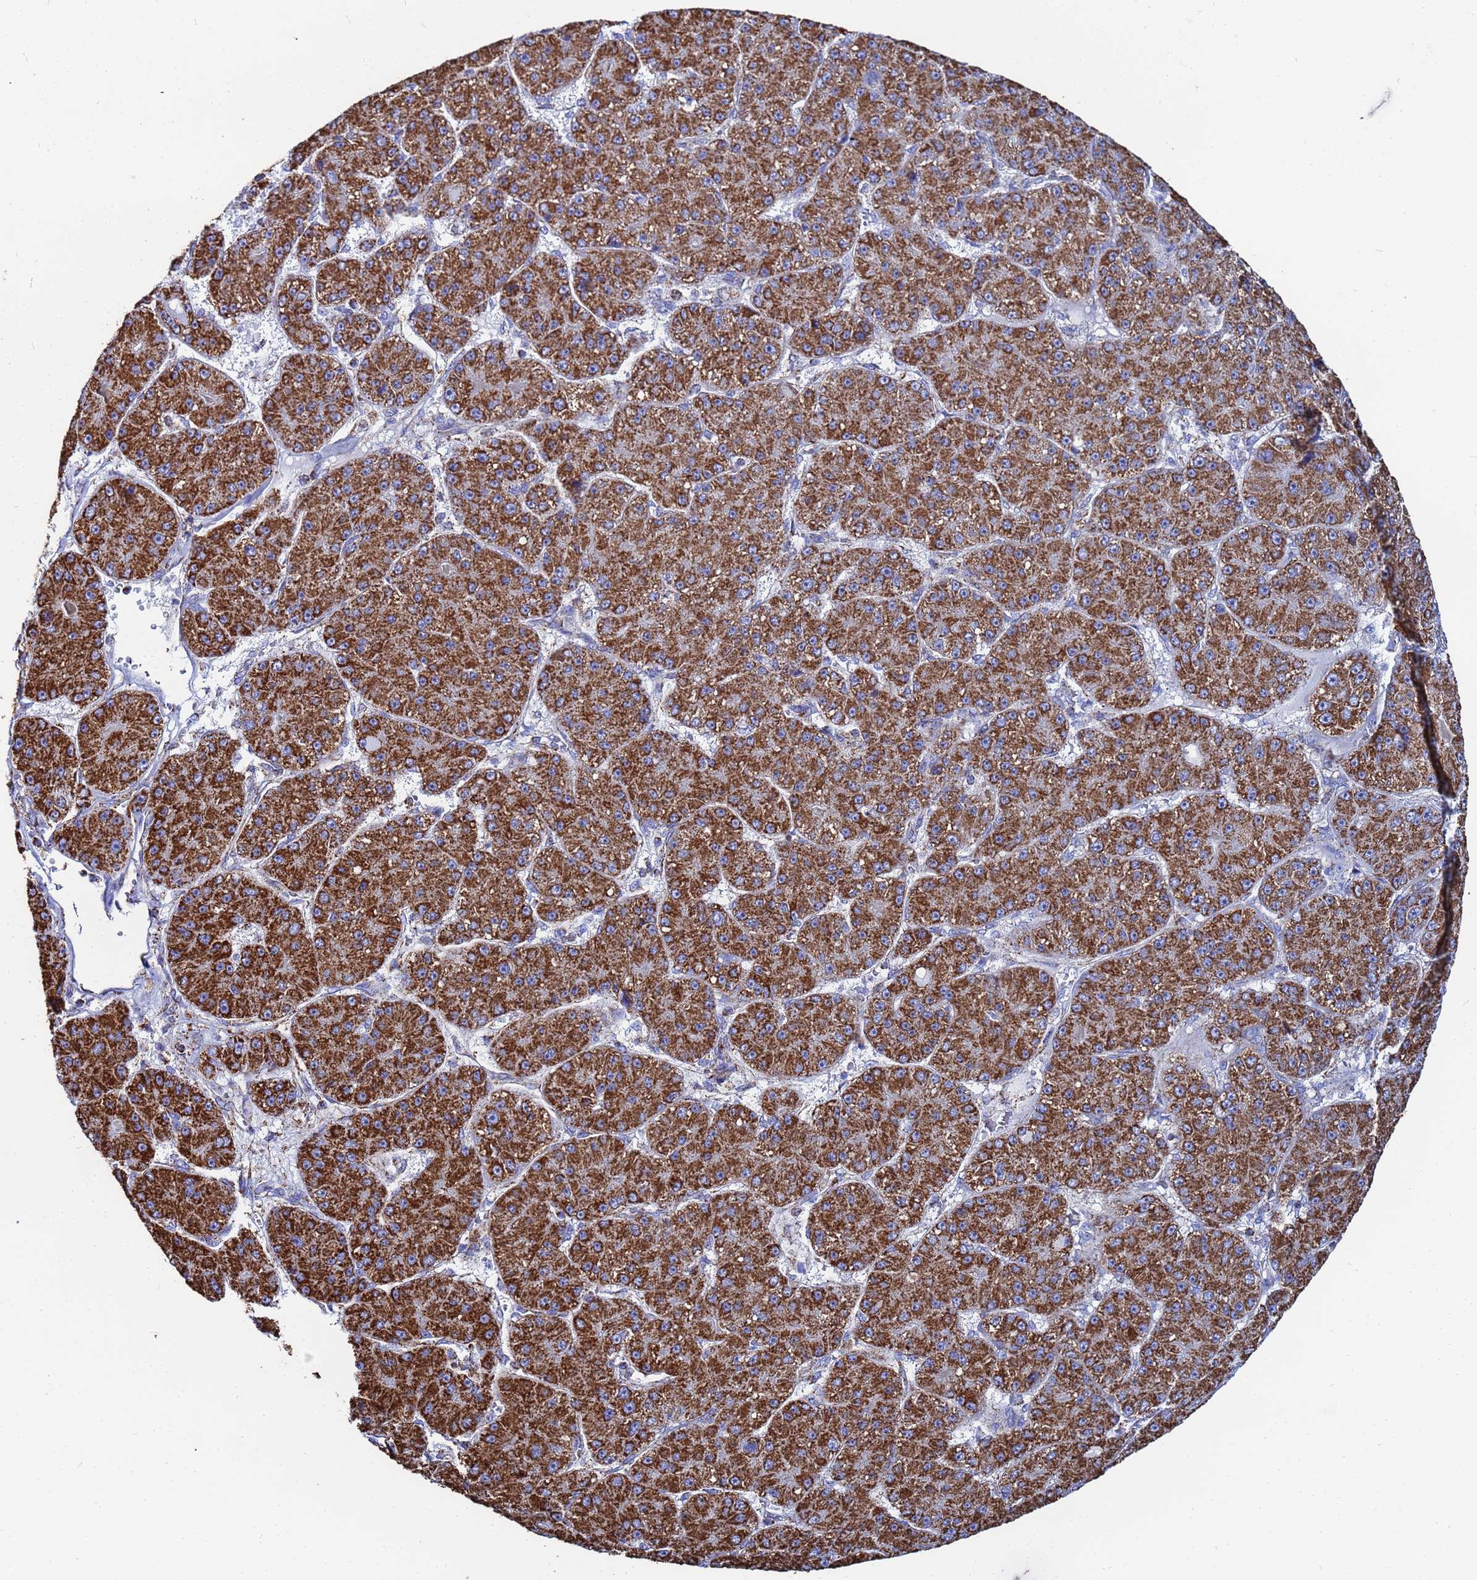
{"staining": {"intensity": "strong", "quantity": ">75%", "location": "cytoplasmic/membranous"}, "tissue": "liver cancer", "cell_type": "Tumor cells", "image_type": "cancer", "snomed": [{"axis": "morphology", "description": "Carcinoma, Hepatocellular, NOS"}, {"axis": "topography", "description": "Liver"}], "caption": "This image shows immunohistochemistry staining of human hepatocellular carcinoma (liver), with high strong cytoplasmic/membranous expression in approximately >75% of tumor cells.", "gene": "GLUD1", "patient": {"sex": "male", "age": 67}}